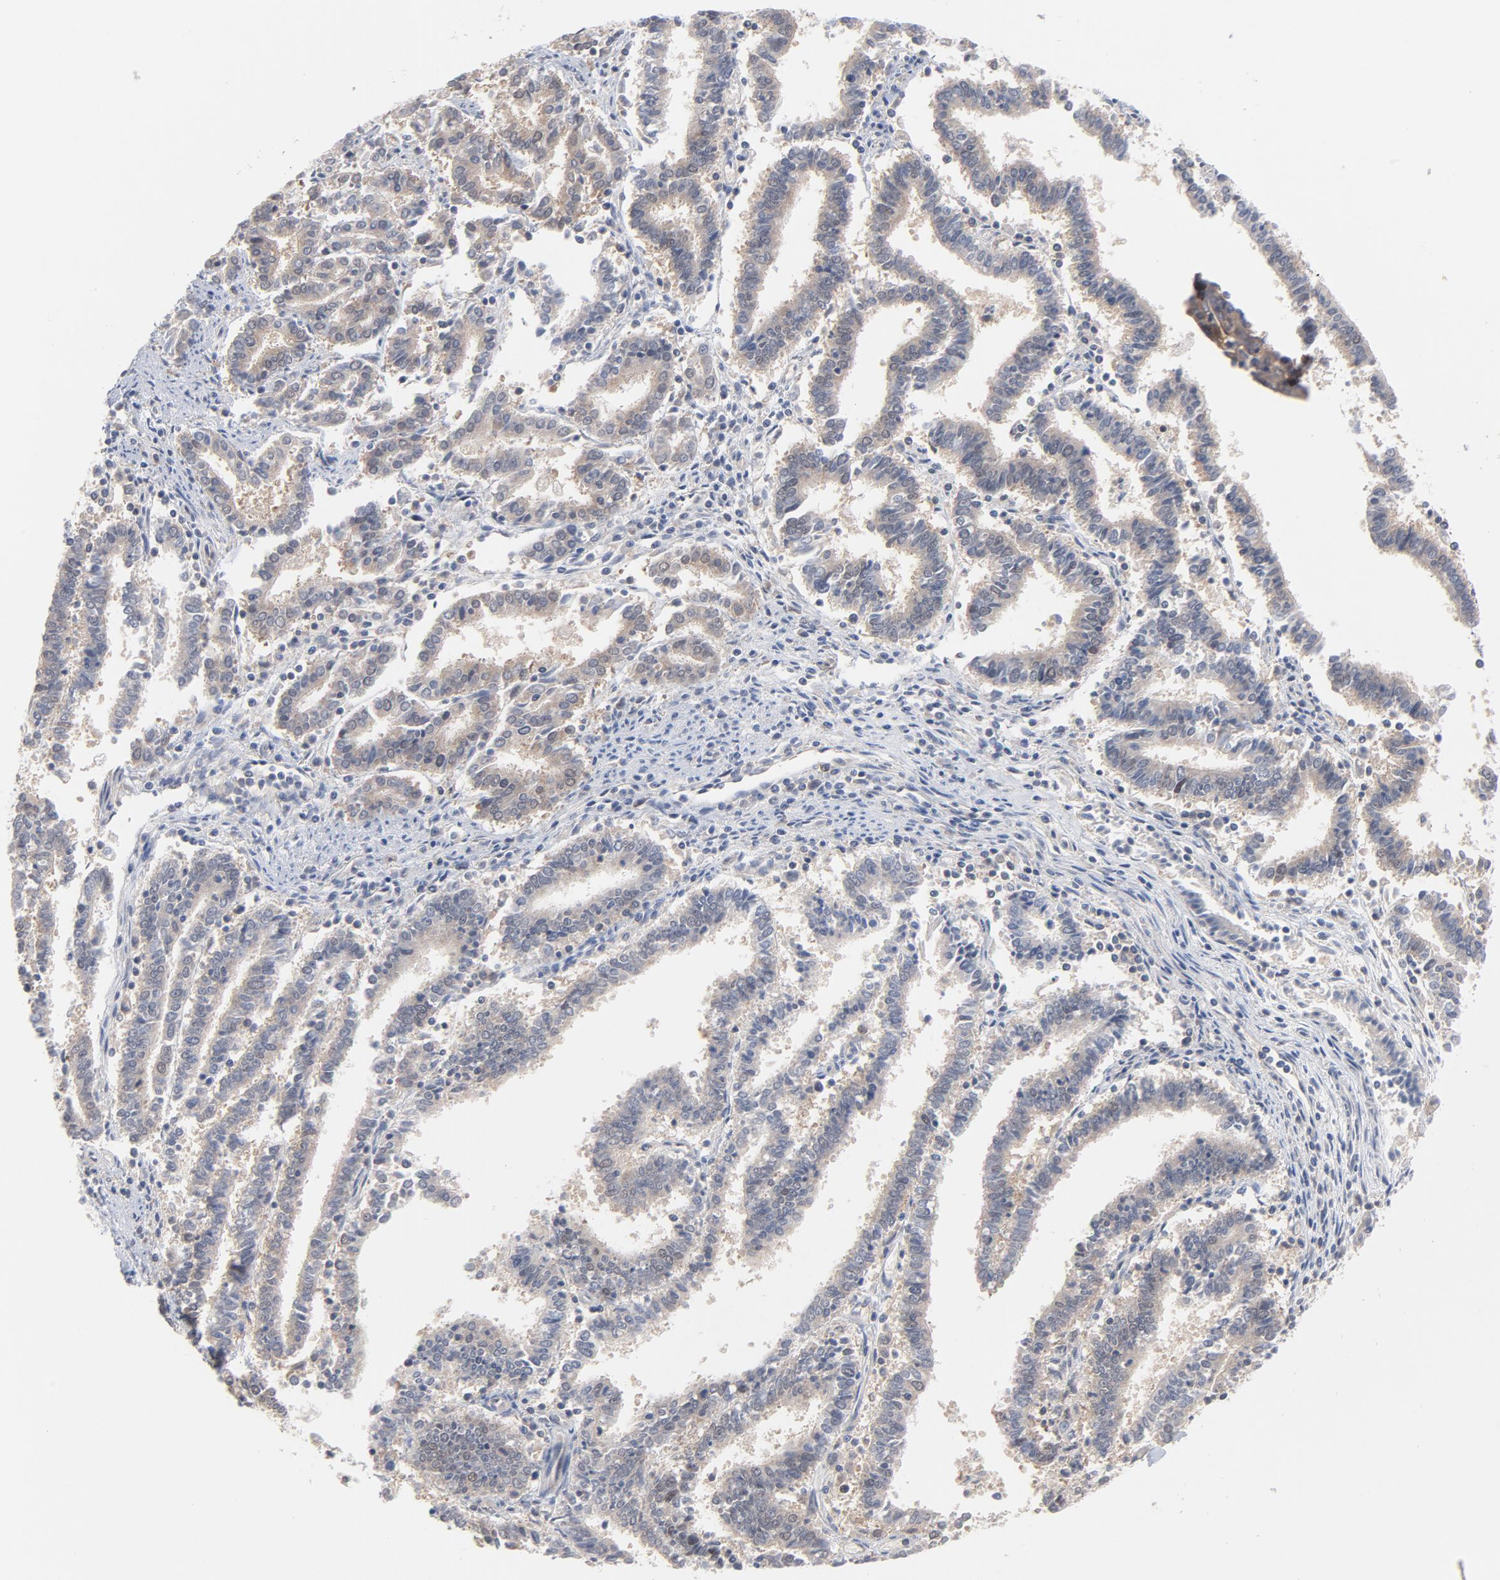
{"staining": {"intensity": "weak", "quantity": "25%-75%", "location": "cytoplasmic/membranous"}, "tissue": "endometrial cancer", "cell_type": "Tumor cells", "image_type": "cancer", "snomed": [{"axis": "morphology", "description": "Adenocarcinoma, NOS"}, {"axis": "topography", "description": "Uterus"}], "caption": "DAB immunohistochemical staining of human endometrial adenocarcinoma reveals weak cytoplasmic/membranous protein positivity in about 25%-75% of tumor cells.", "gene": "UBL4A", "patient": {"sex": "female", "age": 83}}